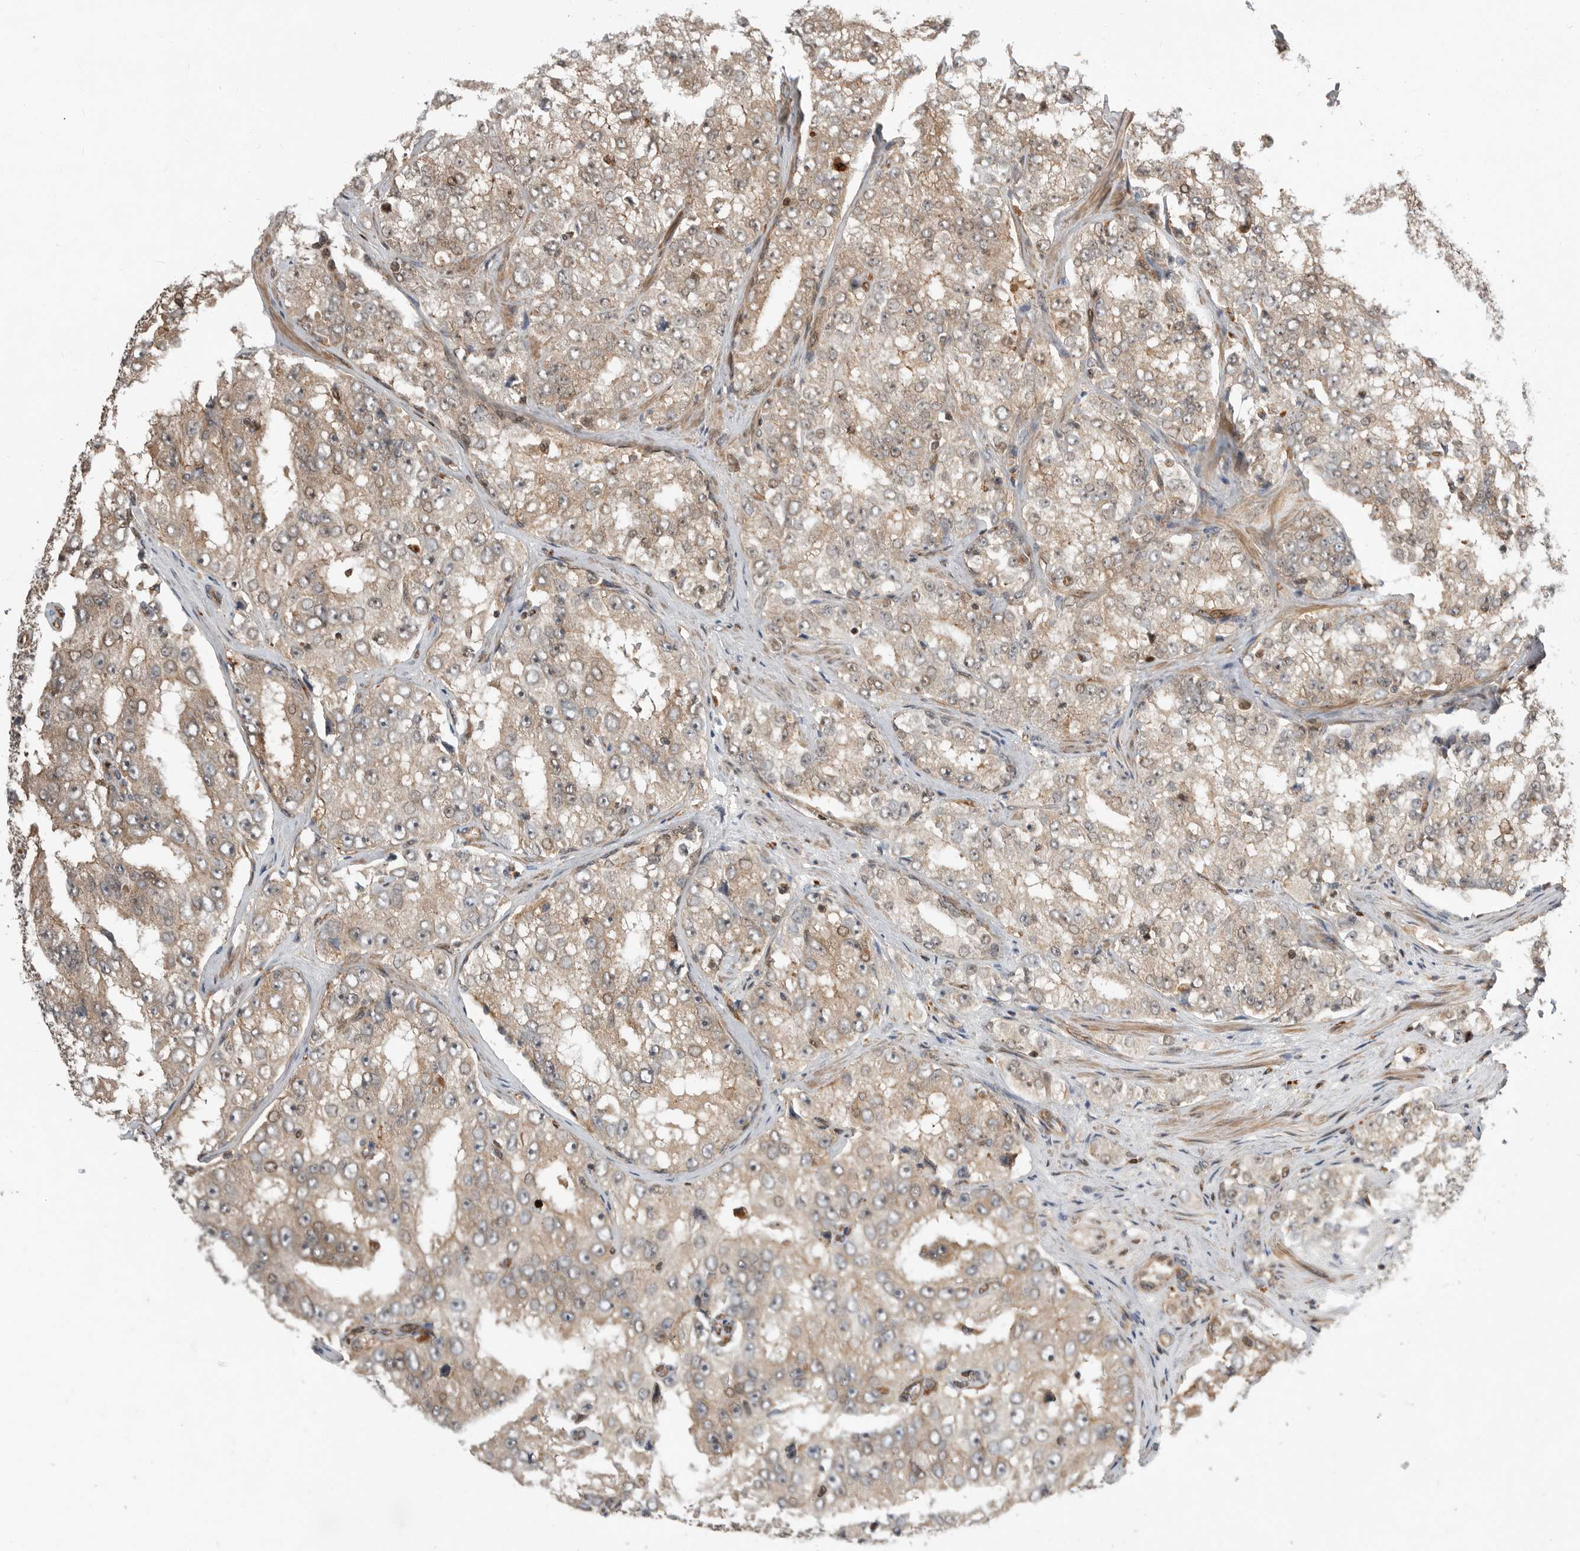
{"staining": {"intensity": "weak", "quantity": ">75%", "location": "cytoplasmic/membranous"}, "tissue": "prostate cancer", "cell_type": "Tumor cells", "image_type": "cancer", "snomed": [{"axis": "morphology", "description": "Adenocarcinoma, High grade"}, {"axis": "topography", "description": "Prostate"}], "caption": "A micrograph showing weak cytoplasmic/membranous expression in about >75% of tumor cells in prostate high-grade adenocarcinoma, as visualized by brown immunohistochemical staining.", "gene": "STRAP", "patient": {"sex": "male", "age": 58}}